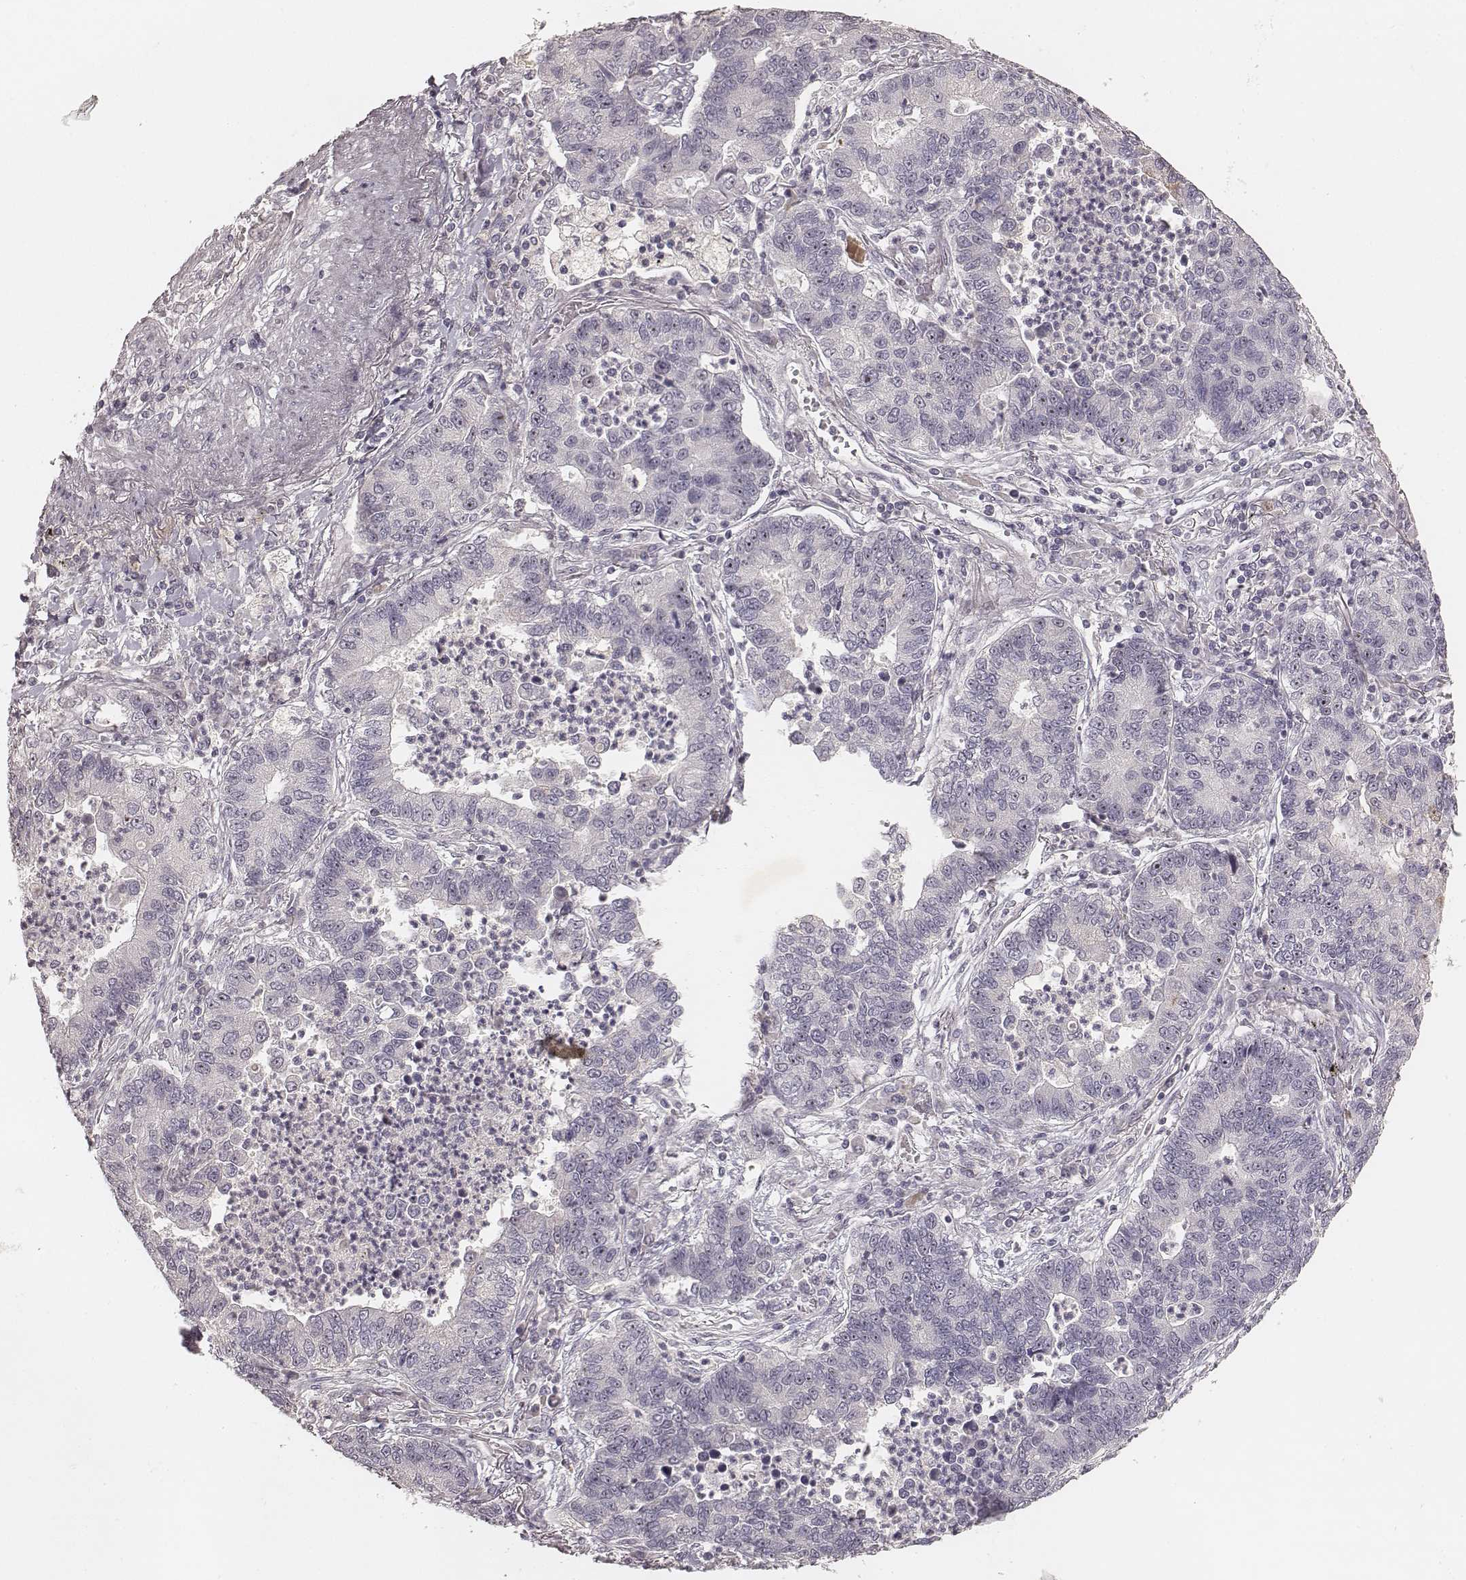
{"staining": {"intensity": "weak", "quantity": "<25%", "location": "nuclear"}, "tissue": "lung cancer", "cell_type": "Tumor cells", "image_type": "cancer", "snomed": [{"axis": "morphology", "description": "Adenocarcinoma, NOS"}, {"axis": "topography", "description": "Lung"}], "caption": "Immunohistochemical staining of human lung cancer (adenocarcinoma) exhibits no significant staining in tumor cells.", "gene": "MADCAM1", "patient": {"sex": "female", "age": 57}}